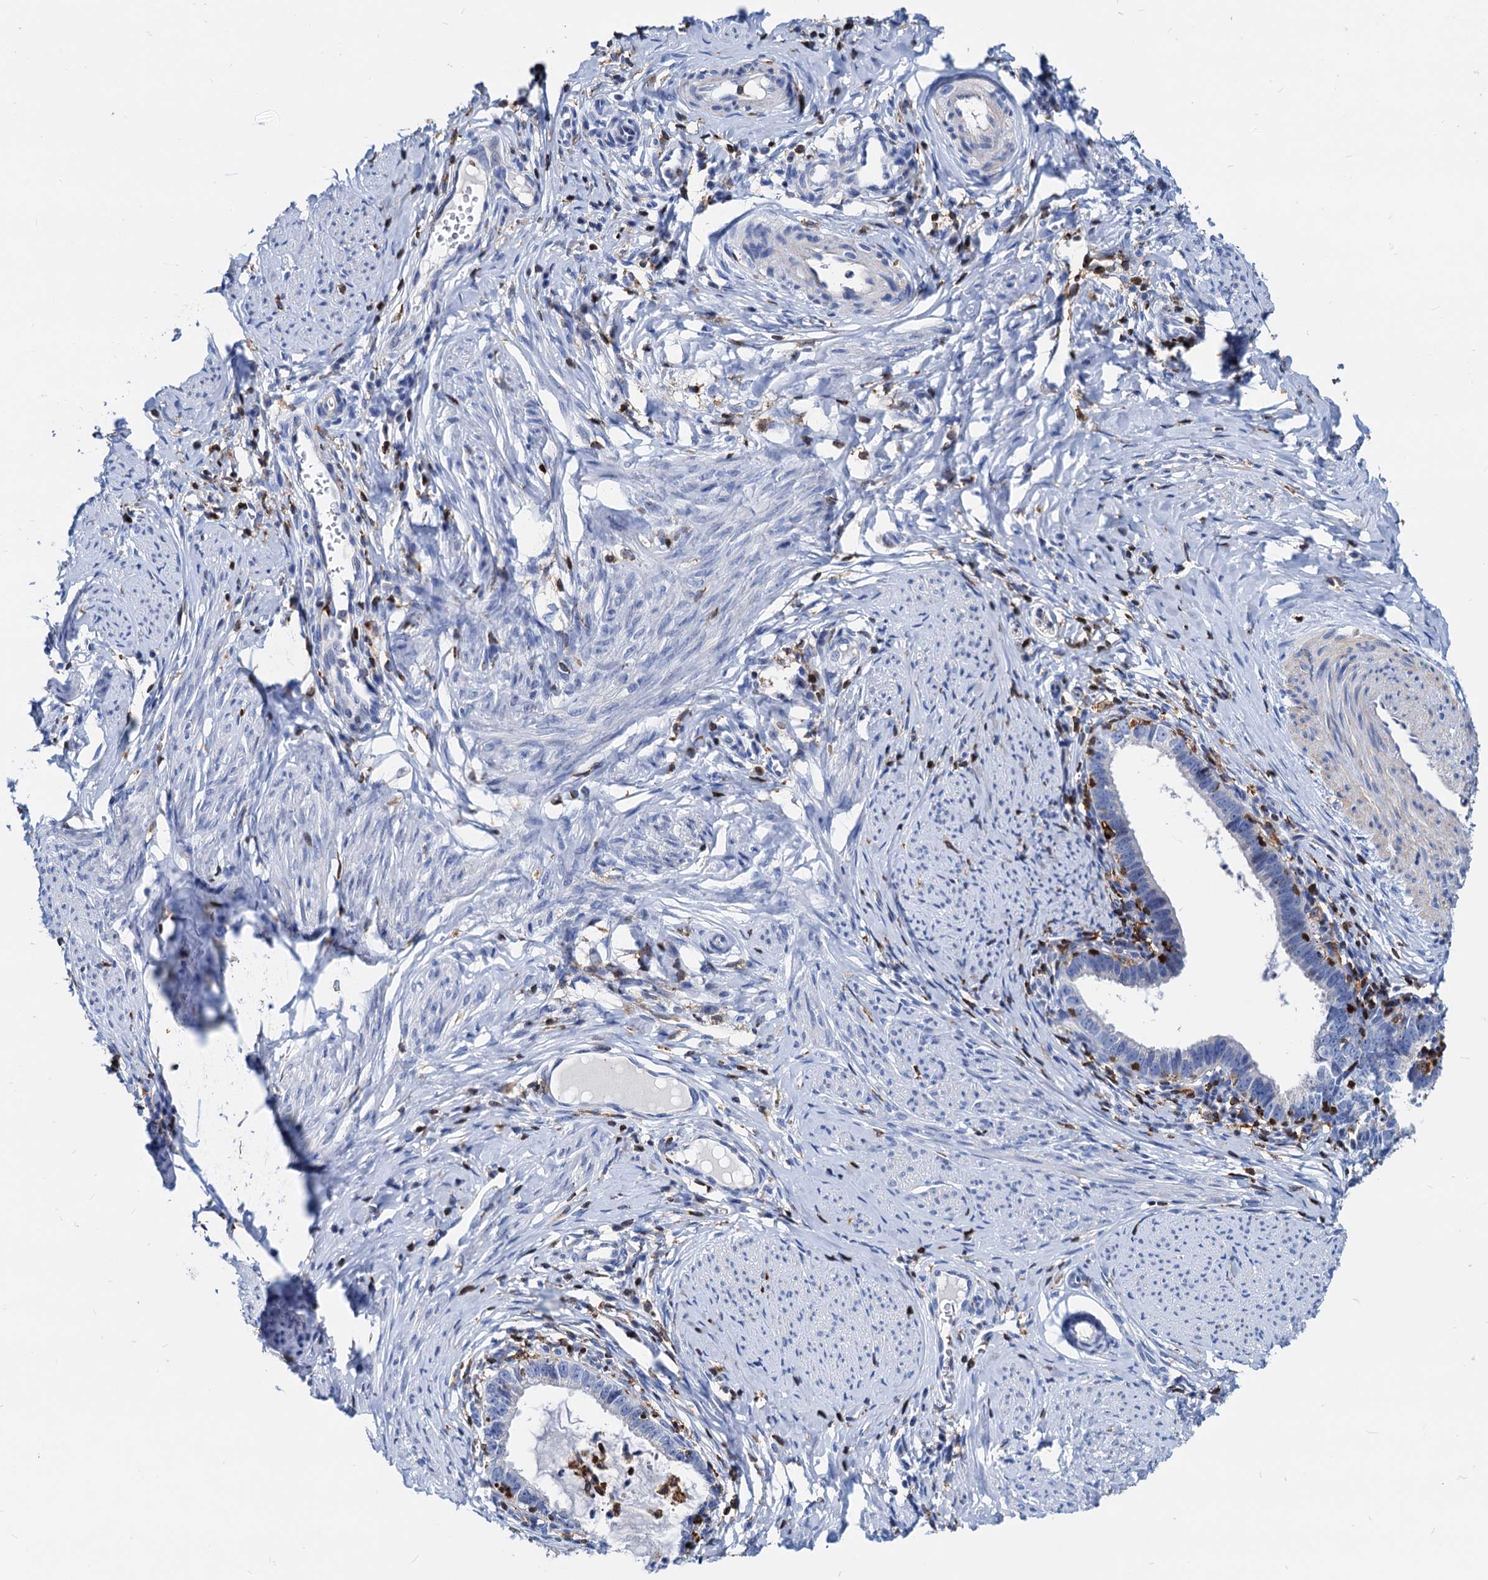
{"staining": {"intensity": "negative", "quantity": "none", "location": "none"}, "tissue": "cervical cancer", "cell_type": "Tumor cells", "image_type": "cancer", "snomed": [{"axis": "morphology", "description": "Adenocarcinoma, NOS"}, {"axis": "topography", "description": "Cervix"}], "caption": "Immunohistochemistry (IHC) of human adenocarcinoma (cervical) shows no staining in tumor cells.", "gene": "LCP2", "patient": {"sex": "female", "age": 36}}